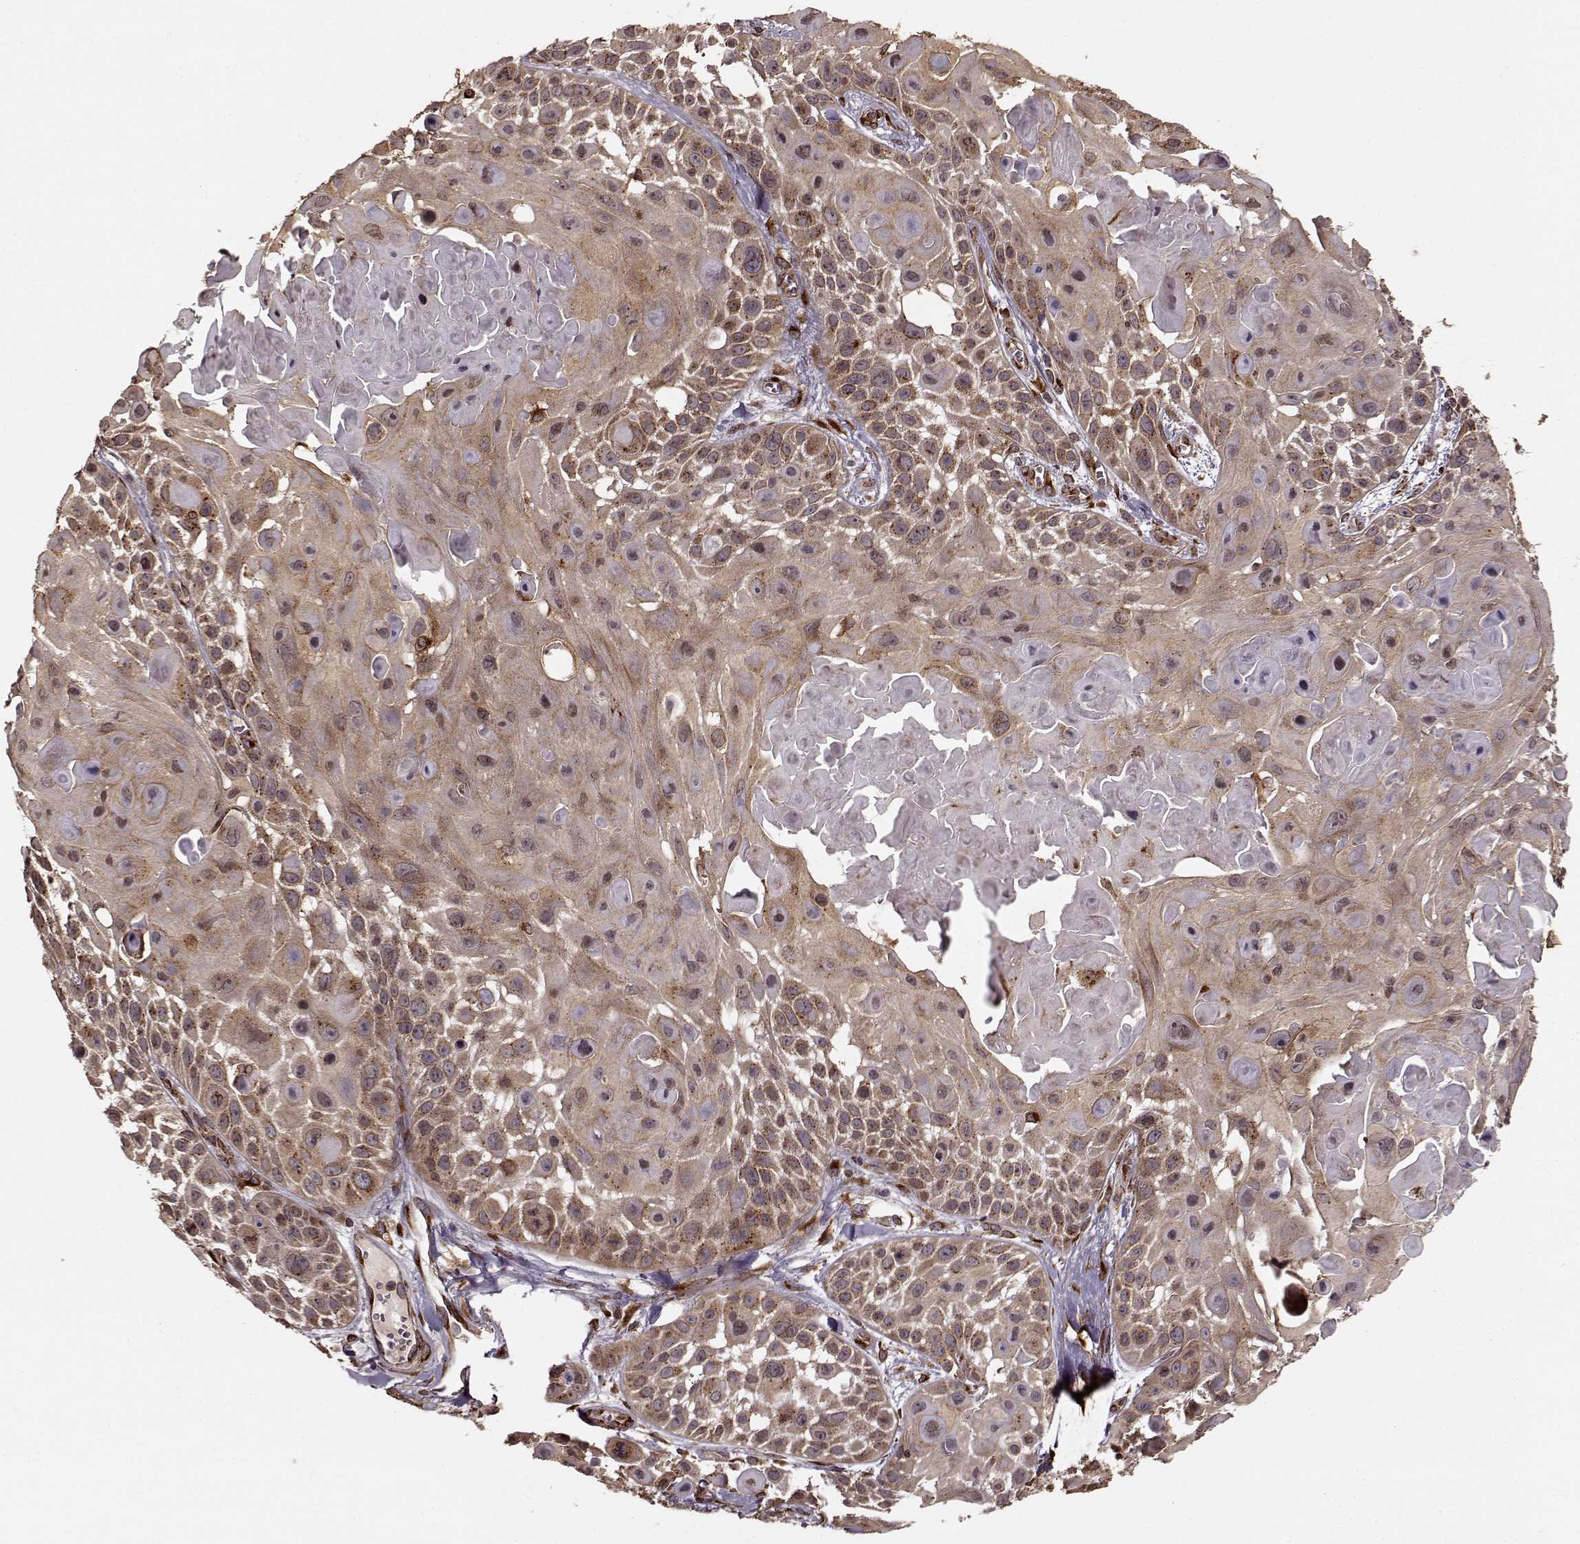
{"staining": {"intensity": "weak", "quantity": ">75%", "location": "cytoplasmic/membranous"}, "tissue": "skin cancer", "cell_type": "Tumor cells", "image_type": "cancer", "snomed": [{"axis": "morphology", "description": "Squamous cell carcinoma, NOS"}, {"axis": "topography", "description": "Skin"}, {"axis": "topography", "description": "Anal"}], "caption": "Skin cancer stained with a protein marker exhibits weak staining in tumor cells.", "gene": "YIPF5", "patient": {"sex": "female", "age": 75}}